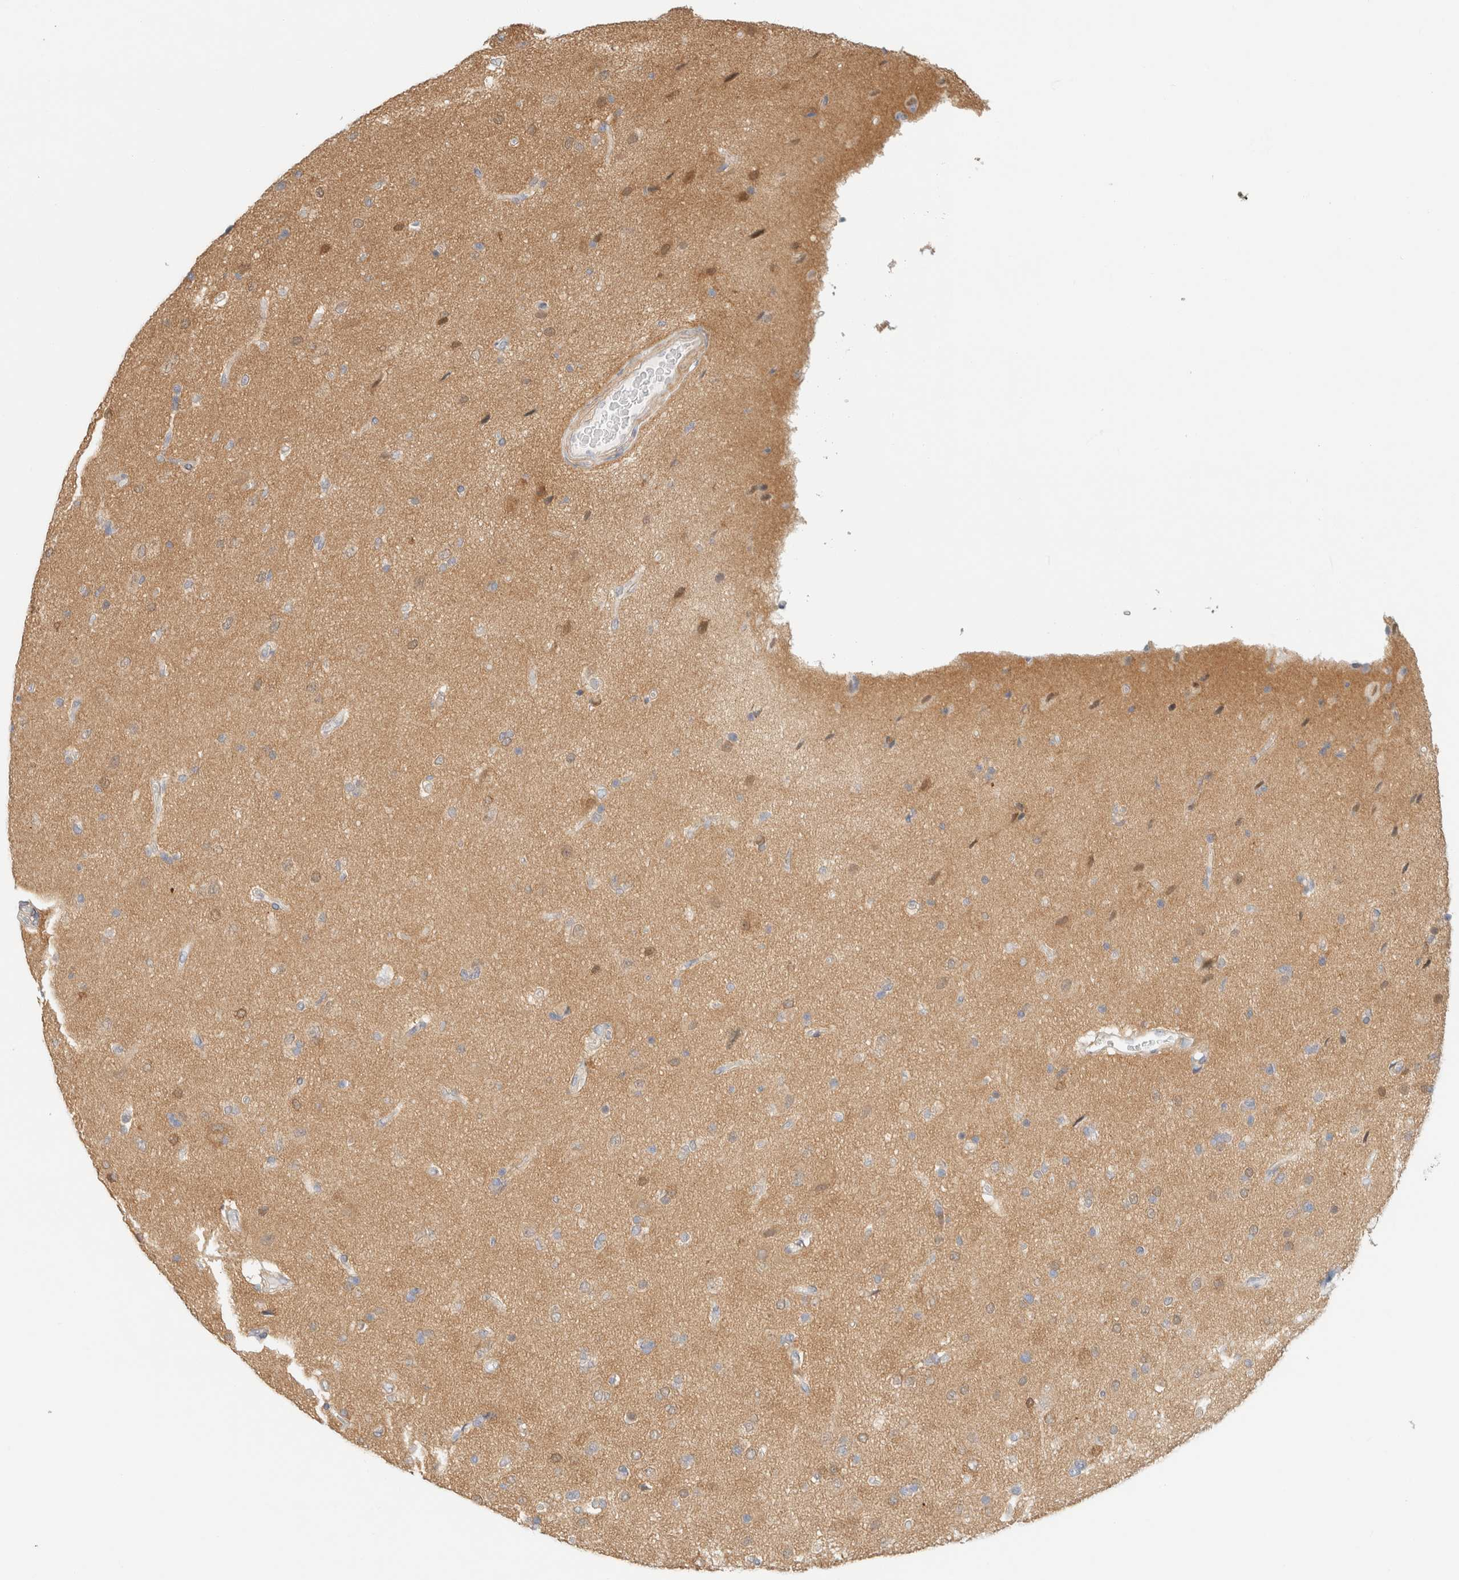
{"staining": {"intensity": "weak", "quantity": "<25%", "location": "cytoplasmic/membranous"}, "tissue": "glioma", "cell_type": "Tumor cells", "image_type": "cancer", "snomed": [{"axis": "morphology", "description": "Glioma, malignant, High grade"}, {"axis": "topography", "description": "Brain"}], "caption": "IHC of glioma shows no staining in tumor cells.", "gene": "GPI", "patient": {"sex": "male", "age": 72}}